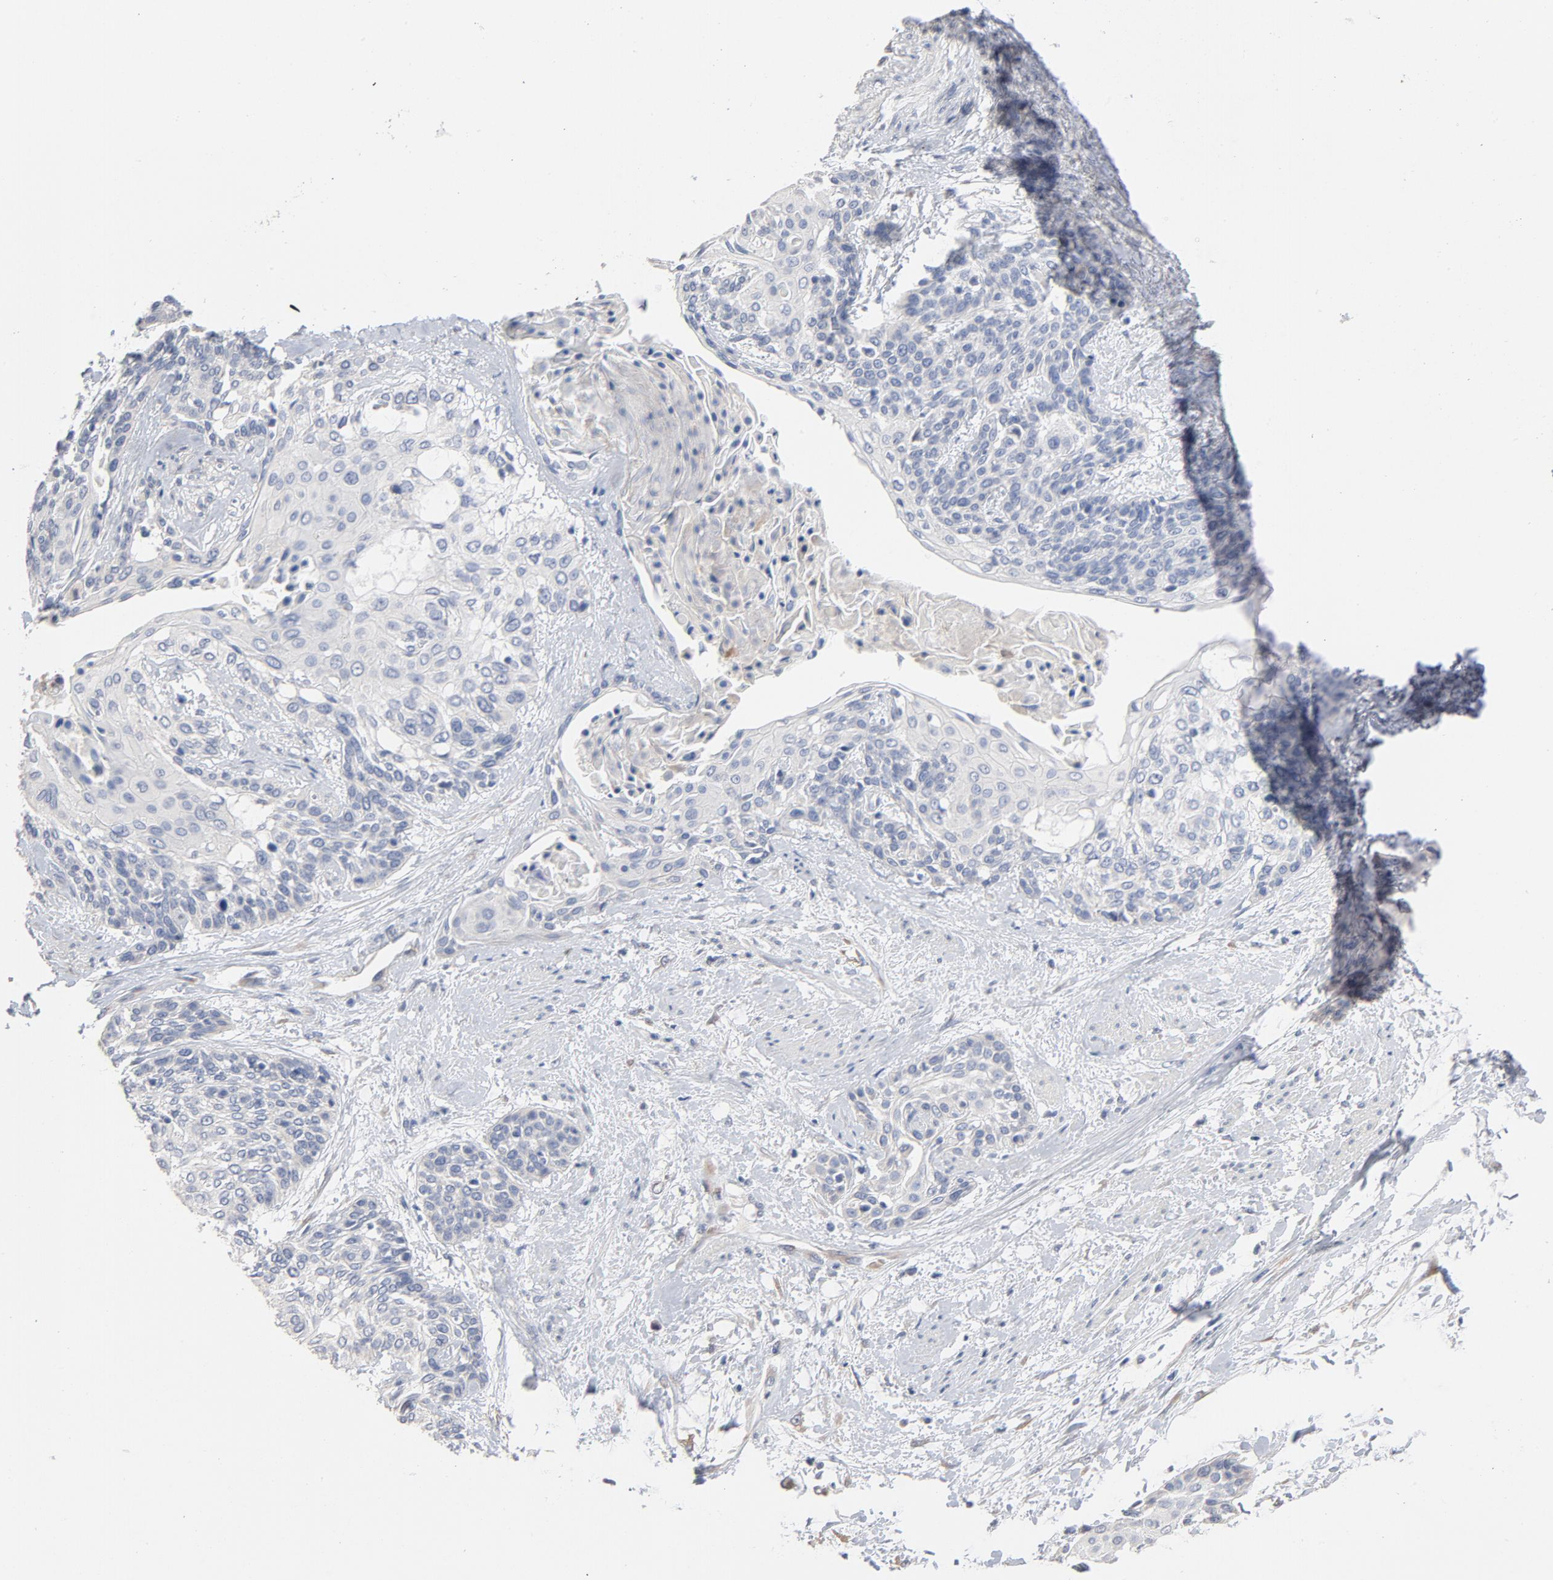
{"staining": {"intensity": "negative", "quantity": "none", "location": "none"}, "tissue": "cervical cancer", "cell_type": "Tumor cells", "image_type": "cancer", "snomed": [{"axis": "morphology", "description": "Squamous cell carcinoma, NOS"}, {"axis": "topography", "description": "Cervix"}], "caption": "Immunohistochemistry (IHC) of cervical cancer reveals no expression in tumor cells.", "gene": "AK7", "patient": {"sex": "female", "age": 57}}